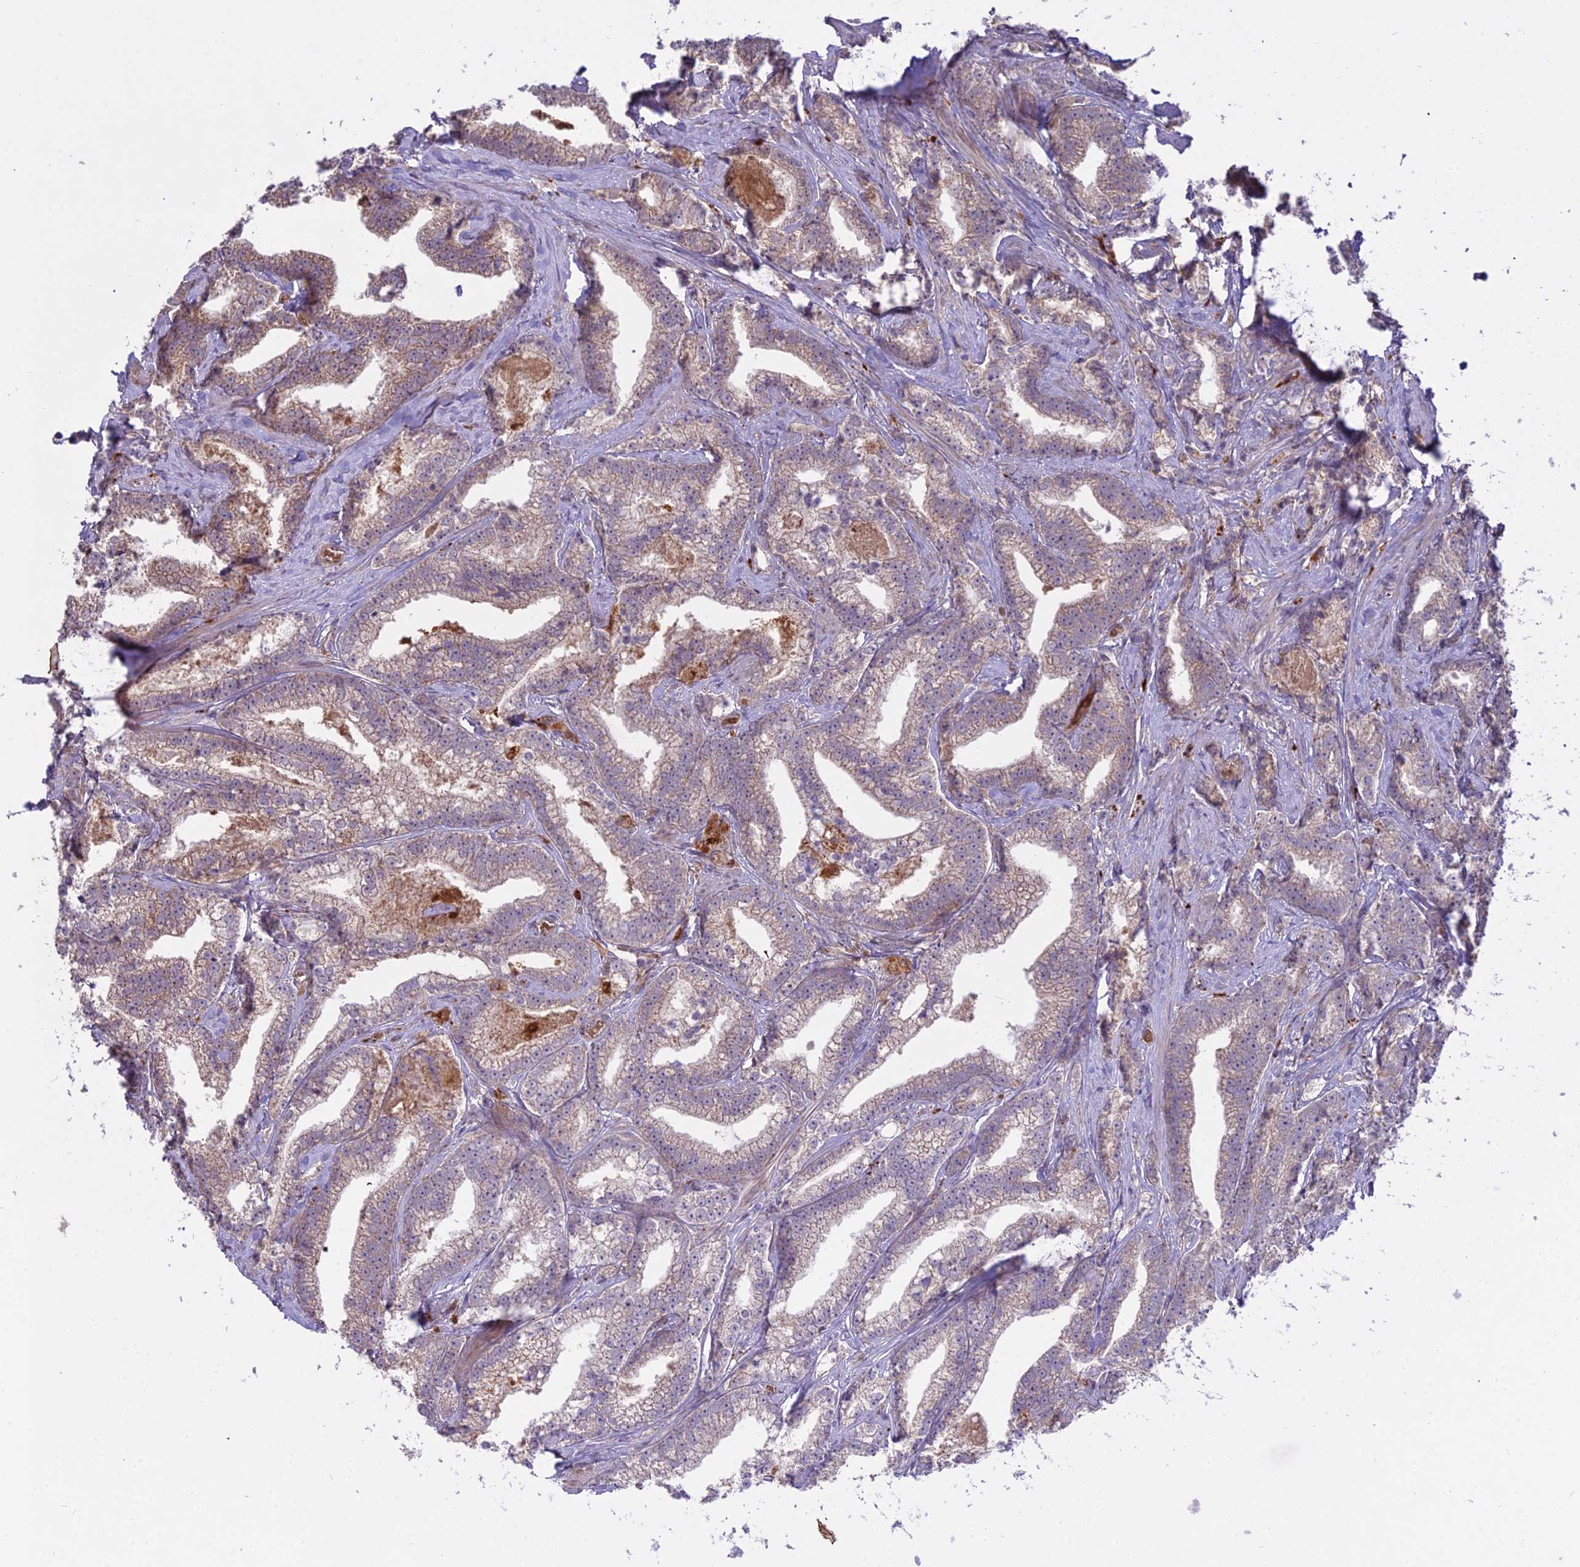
{"staining": {"intensity": "weak", "quantity": "25%-75%", "location": "cytoplasmic/membranous"}, "tissue": "prostate cancer", "cell_type": "Tumor cells", "image_type": "cancer", "snomed": [{"axis": "morphology", "description": "Adenocarcinoma, High grade"}, {"axis": "topography", "description": "Prostate and seminal vesicle, NOS"}], "caption": "Prostate cancer was stained to show a protein in brown. There is low levels of weak cytoplasmic/membranous positivity in approximately 25%-75% of tumor cells.", "gene": "EID2", "patient": {"sex": "male", "age": 67}}